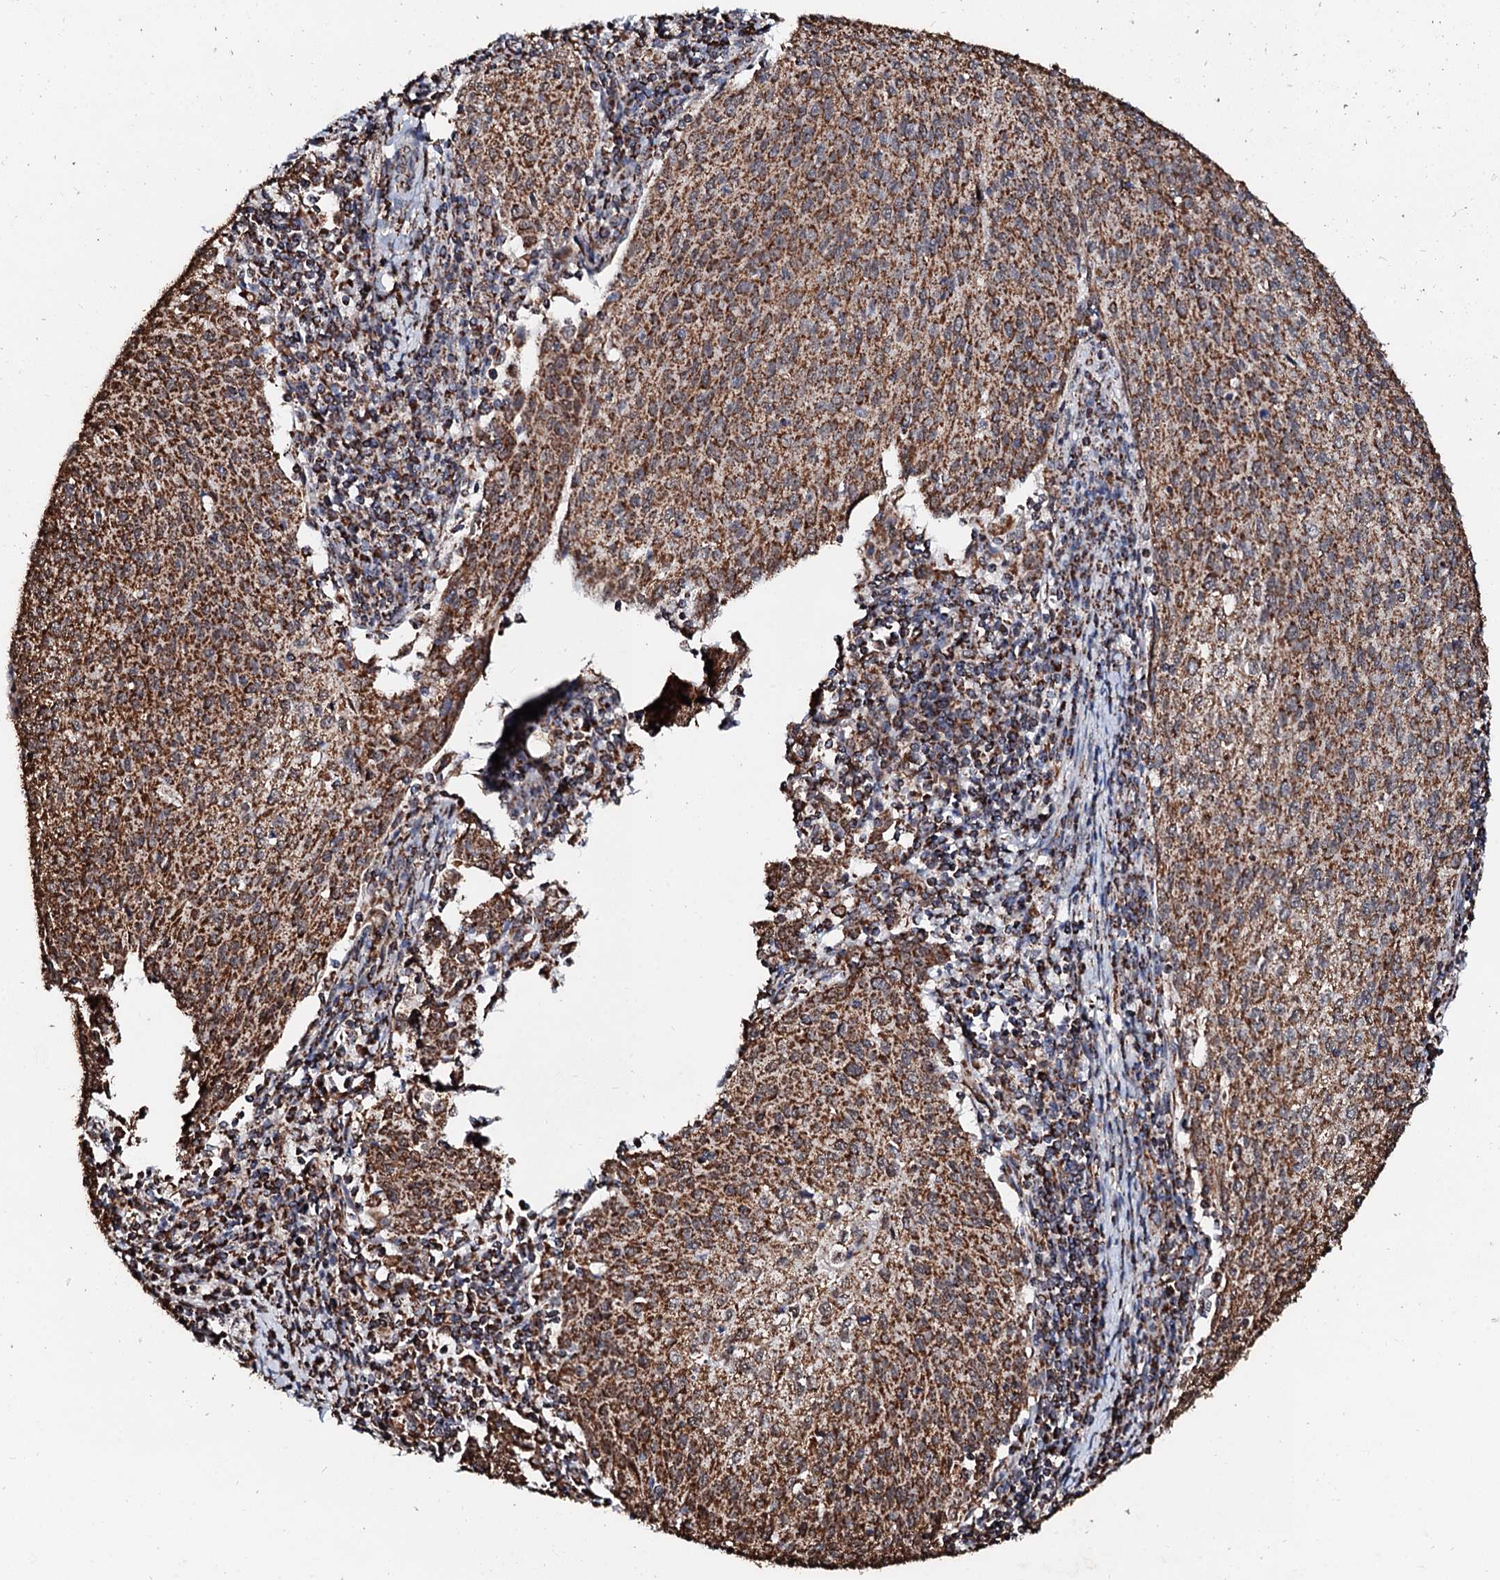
{"staining": {"intensity": "strong", "quantity": ">75%", "location": "cytoplasmic/membranous"}, "tissue": "cervical cancer", "cell_type": "Tumor cells", "image_type": "cancer", "snomed": [{"axis": "morphology", "description": "Squamous cell carcinoma, NOS"}, {"axis": "topography", "description": "Cervix"}], "caption": "Strong cytoplasmic/membranous staining for a protein is appreciated in approximately >75% of tumor cells of squamous cell carcinoma (cervical) using IHC.", "gene": "SECISBP2L", "patient": {"sex": "female", "age": 46}}